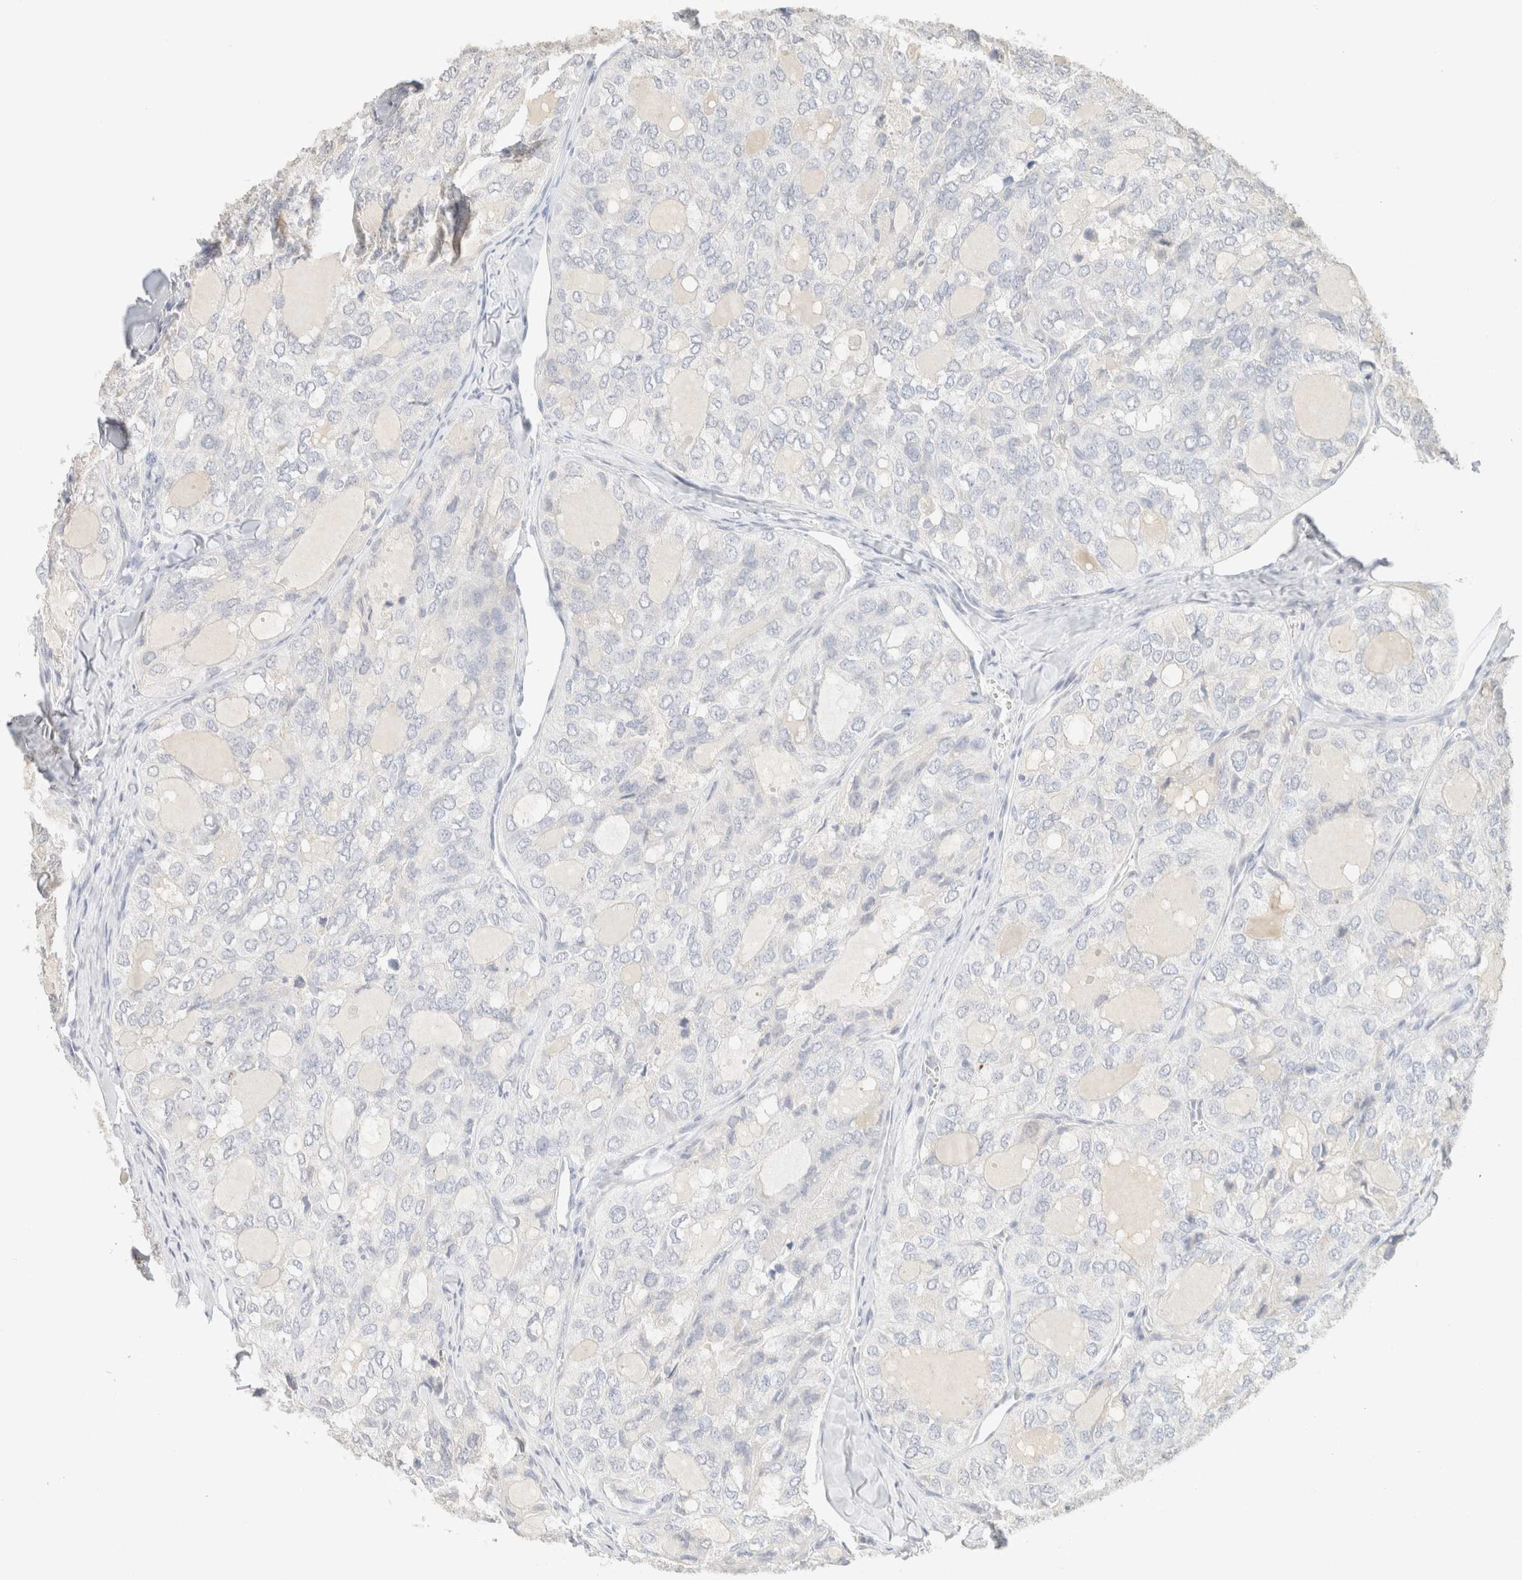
{"staining": {"intensity": "negative", "quantity": "none", "location": "none"}, "tissue": "thyroid cancer", "cell_type": "Tumor cells", "image_type": "cancer", "snomed": [{"axis": "morphology", "description": "Follicular adenoma carcinoma, NOS"}, {"axis": "topography", "description": "Thyroid gland"}], "caption": "There is no significant expression in tumor cells of thyroid cancer. (Brightfield microscopy of DAB immunohistochemistry at high magnification).", "gene": "CPA1", "patient": {"sex": "male", "age": 75}}